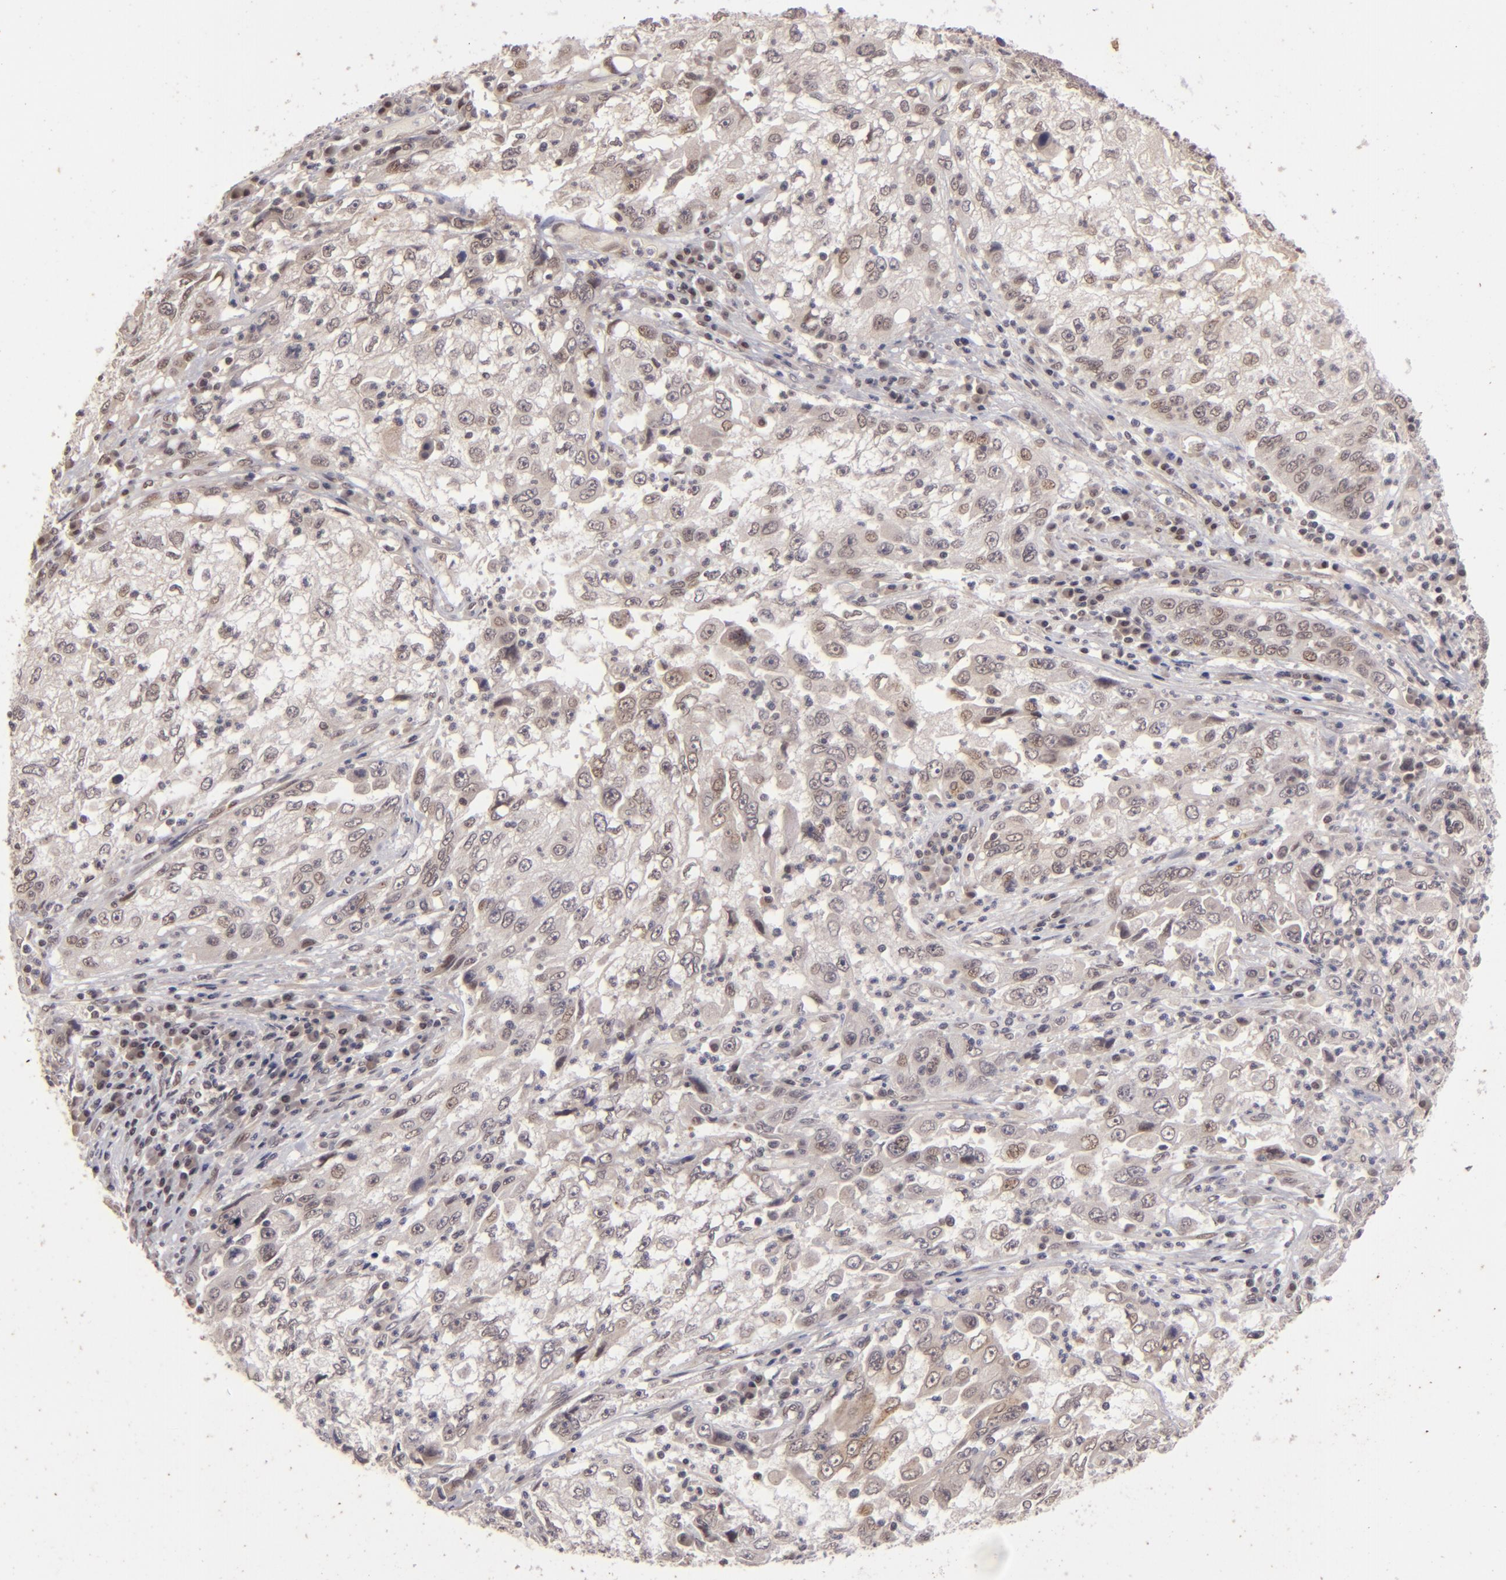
{"staining": {"intensity": "weak", "quantity": "<25%", "location": "cytoplasmic/membranous"}, "tissue": "cervical cancer", "cell_type": "Tumor cells", "image_type": "cancer", "snomed": [{"axis": "morphology", "description": "Squamous cell carcinoma, NOS"}, {"axis": "topography", "description": "Cervix"}], "caption": "There is no significant staining in tumor cells of cervical cancer (squamous cell carcinoma).", "gene": "DFFA", "patient": {"sex": "female", "age": 36}}